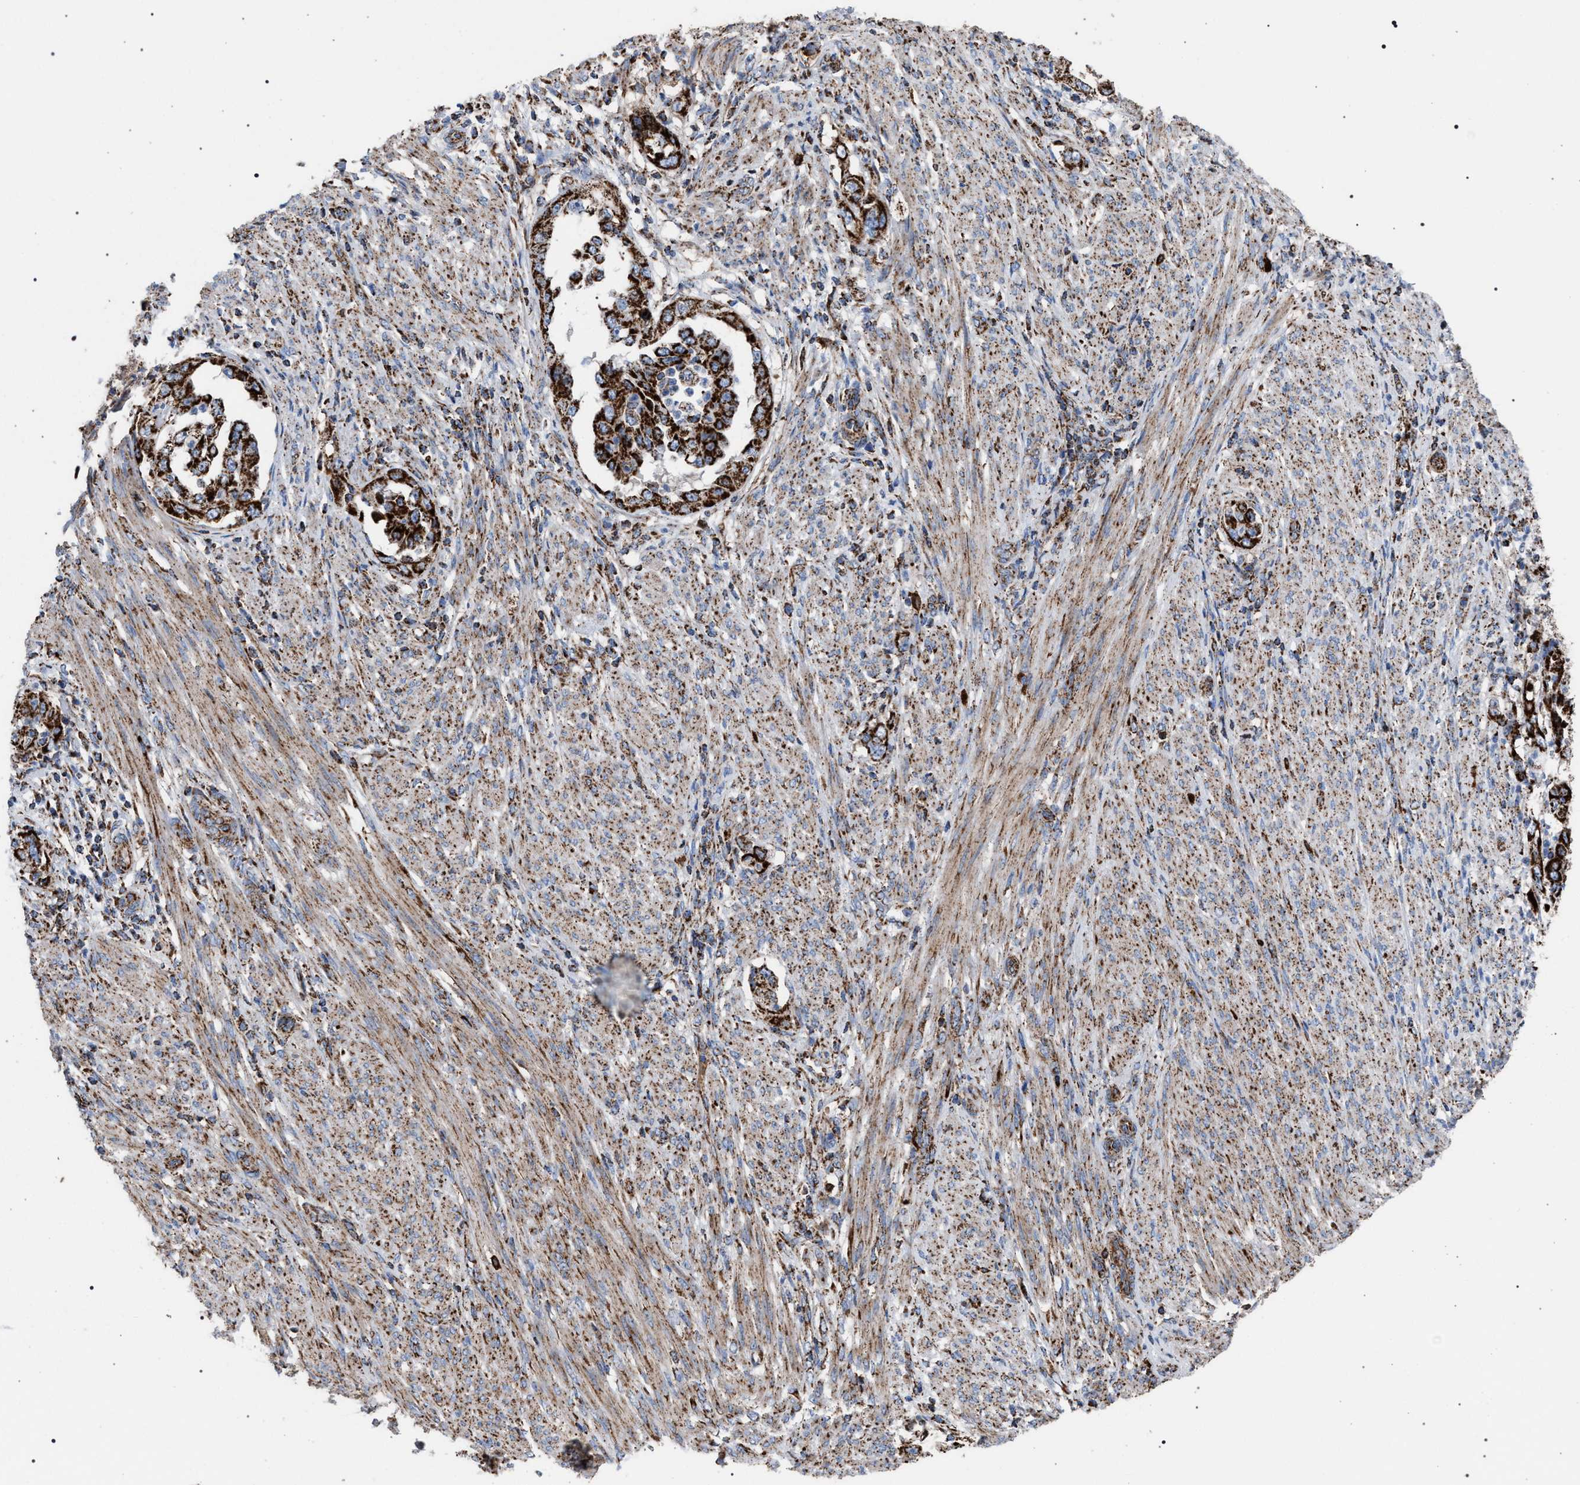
{"staining": {"intensity": "strong", "quantity": ">75%", "location": "cytoplasmic/membranous"}, "tissue": "endometrial cancer", "cell_type": "Tumor cells", "image_type": "cancer", "snomed": [{"axis": "morphology", "description": "Adenocarcinoma, NOS"}, {"axis": "topography", "description": "Endometrium"}], "caption": "The immunohistochemical stain shows strong cytoplasmic/membranous staining in tumor cells of endometrial adenocarcinoma tissue.", "gene": "VPS13A", "patient": {"sex": "female", "age": 85}}